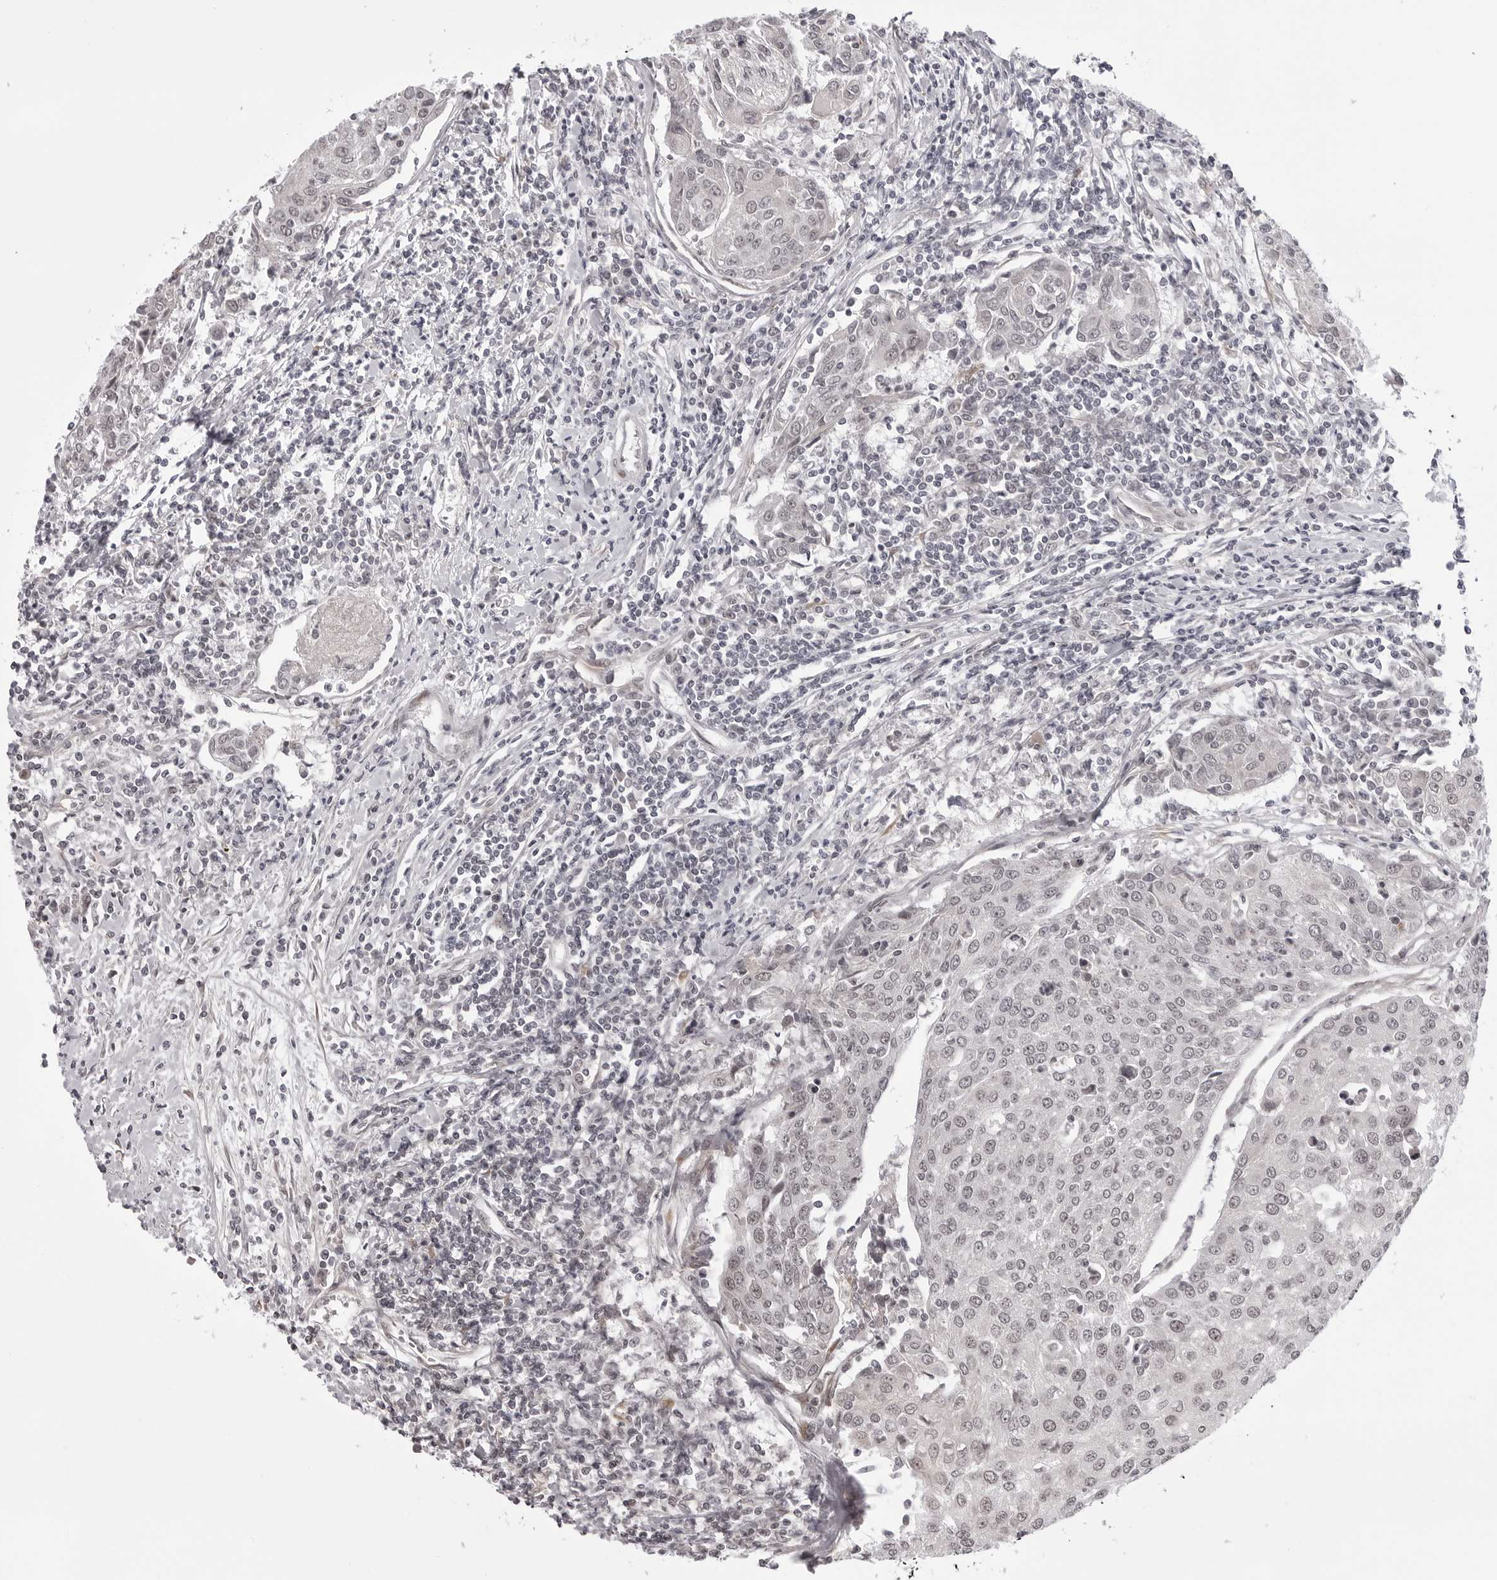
{"staining": {"intensity": "weak", "quantity": "<25%", "location": "nuclear"}, "tissue": "urothelial cancer", "cell_type": "Tumor cells", "image_type": "cancer", "snomed": [{"axis": "morphology", "description": "Urothelial carcinoma, High grade"}, {"axis": "topography", "description": "Urinary bladder"}], "caption": "This image is of high-grade urothelial carcinoma stained with immunohistochemistry (IHC) to label a protein in brown with the nuclei are counter-stained blue. There is no expression in tumor cells.", "gene": "PHF3", "patient": {"sex": "female", "age": 85}}